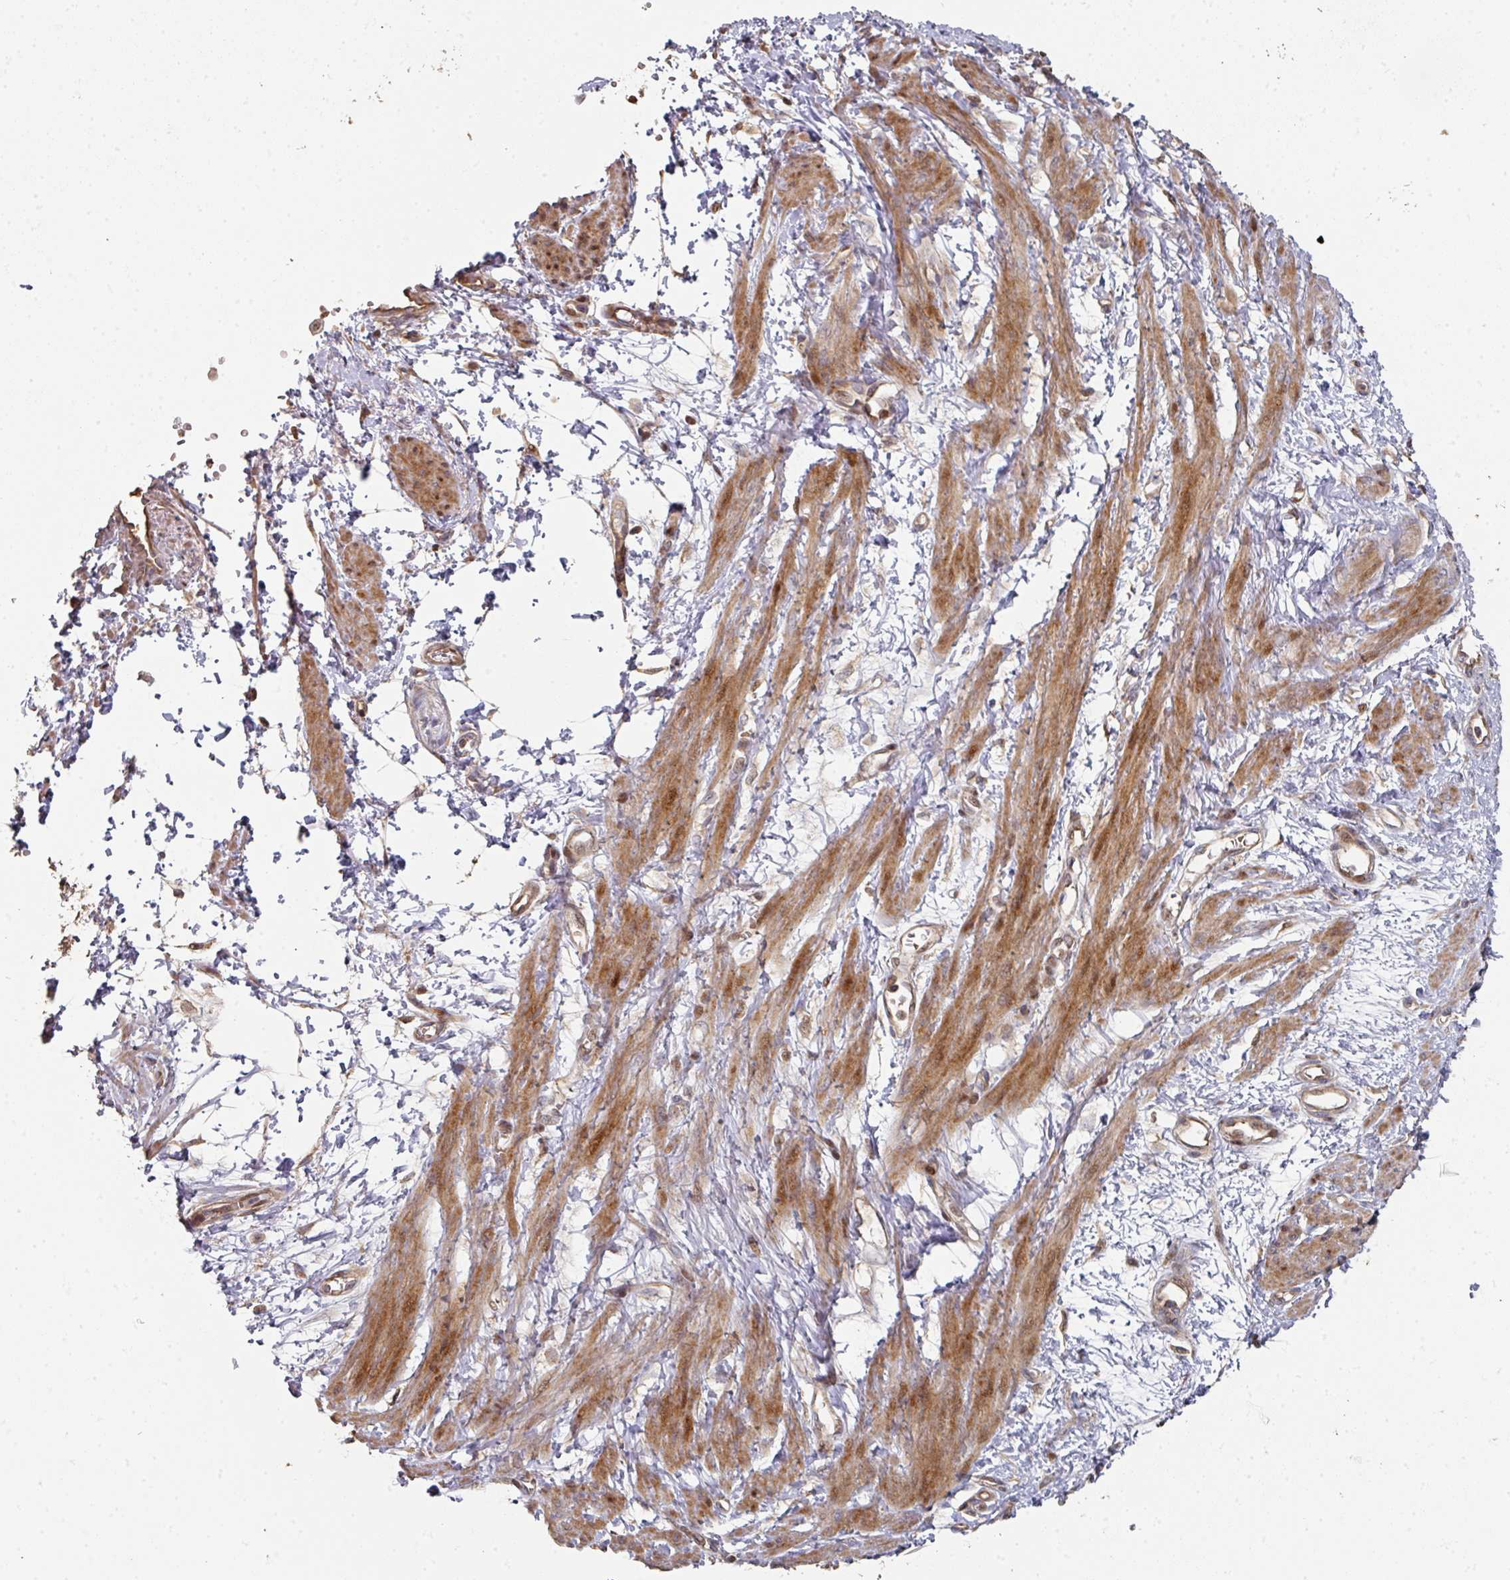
{"staining": {"intensity": "moderate", "quantity": ">75%", "location": "cytoplasmic/membranous"}, "tissue": "smooth muscle", "cell_type": "Smooth muscle cells", "image_type": "normal", "snomed": [{"axis": "morphology", "description": "Normal tissue, NOS"}, {"axis": "topography", "description": "Smooth muscle"}, {"axis": "topography", "description": "Uterus"}], "caption": "A photomicrograph of human smooth muscle stained for a protein demonstrates moderate cytoplasmic/membranous brown staining in smooth muscle cells.", "gene": "CA7", "patient": {"sex": "female", "age": 39}}